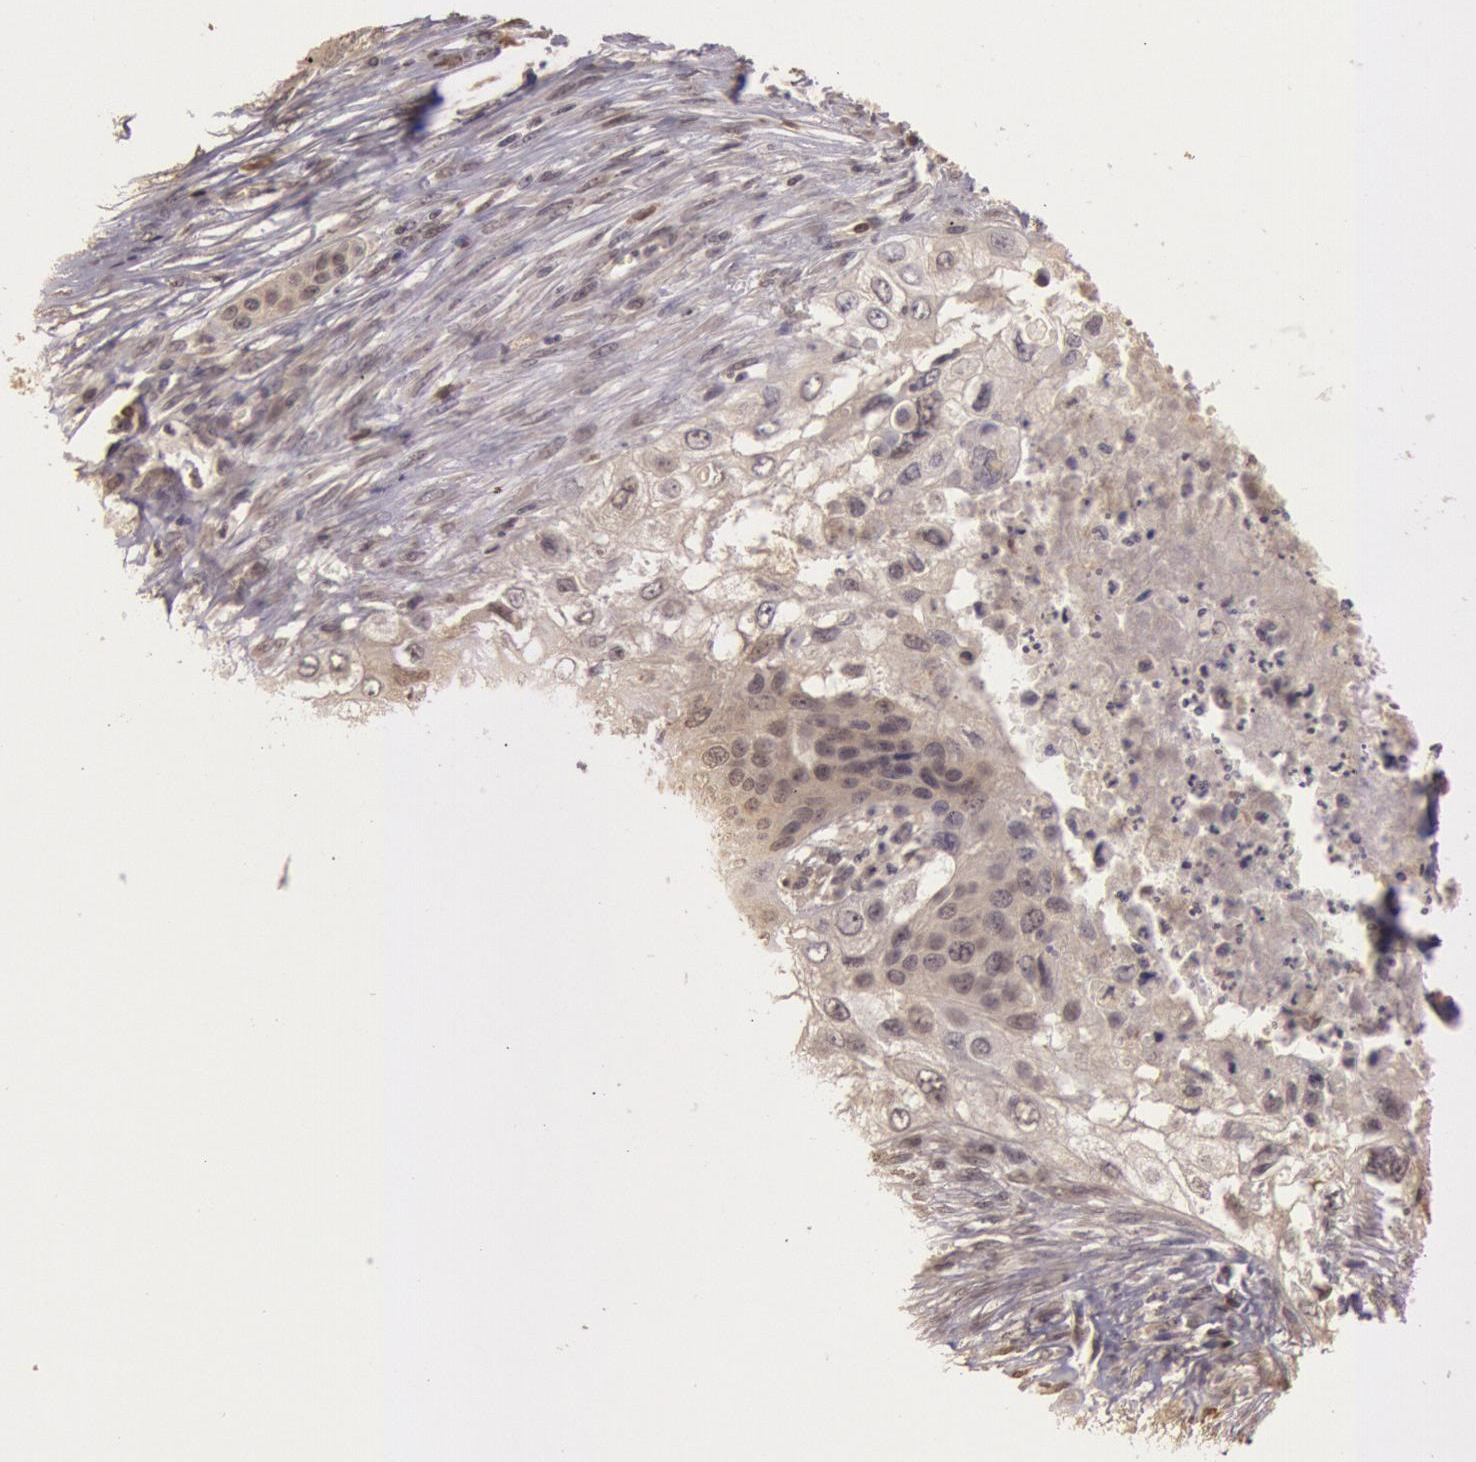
{"staining": {"intensity": "weak", "quantity": "<25%", "location": "nuclear"}, "tissue": "lung cancer", "cell_type": "Tumor cells", "image_type": "cancer", "snomed": [{"axis": "morphology", "description": "Squamous cell carcinoma, NOS"}, {"axis": "topography", "description": "Lung"}], "caption": "IHC of human lung cancer (squamous cell carcinoma) displays no expression in tumor cells. Brightfield microscopy of IHC stained with DAB (brown) and hematoxylin (blue), captured at high magnification.", "gene": "SOD1", "patient": {"sex": "male", "age": 71}}